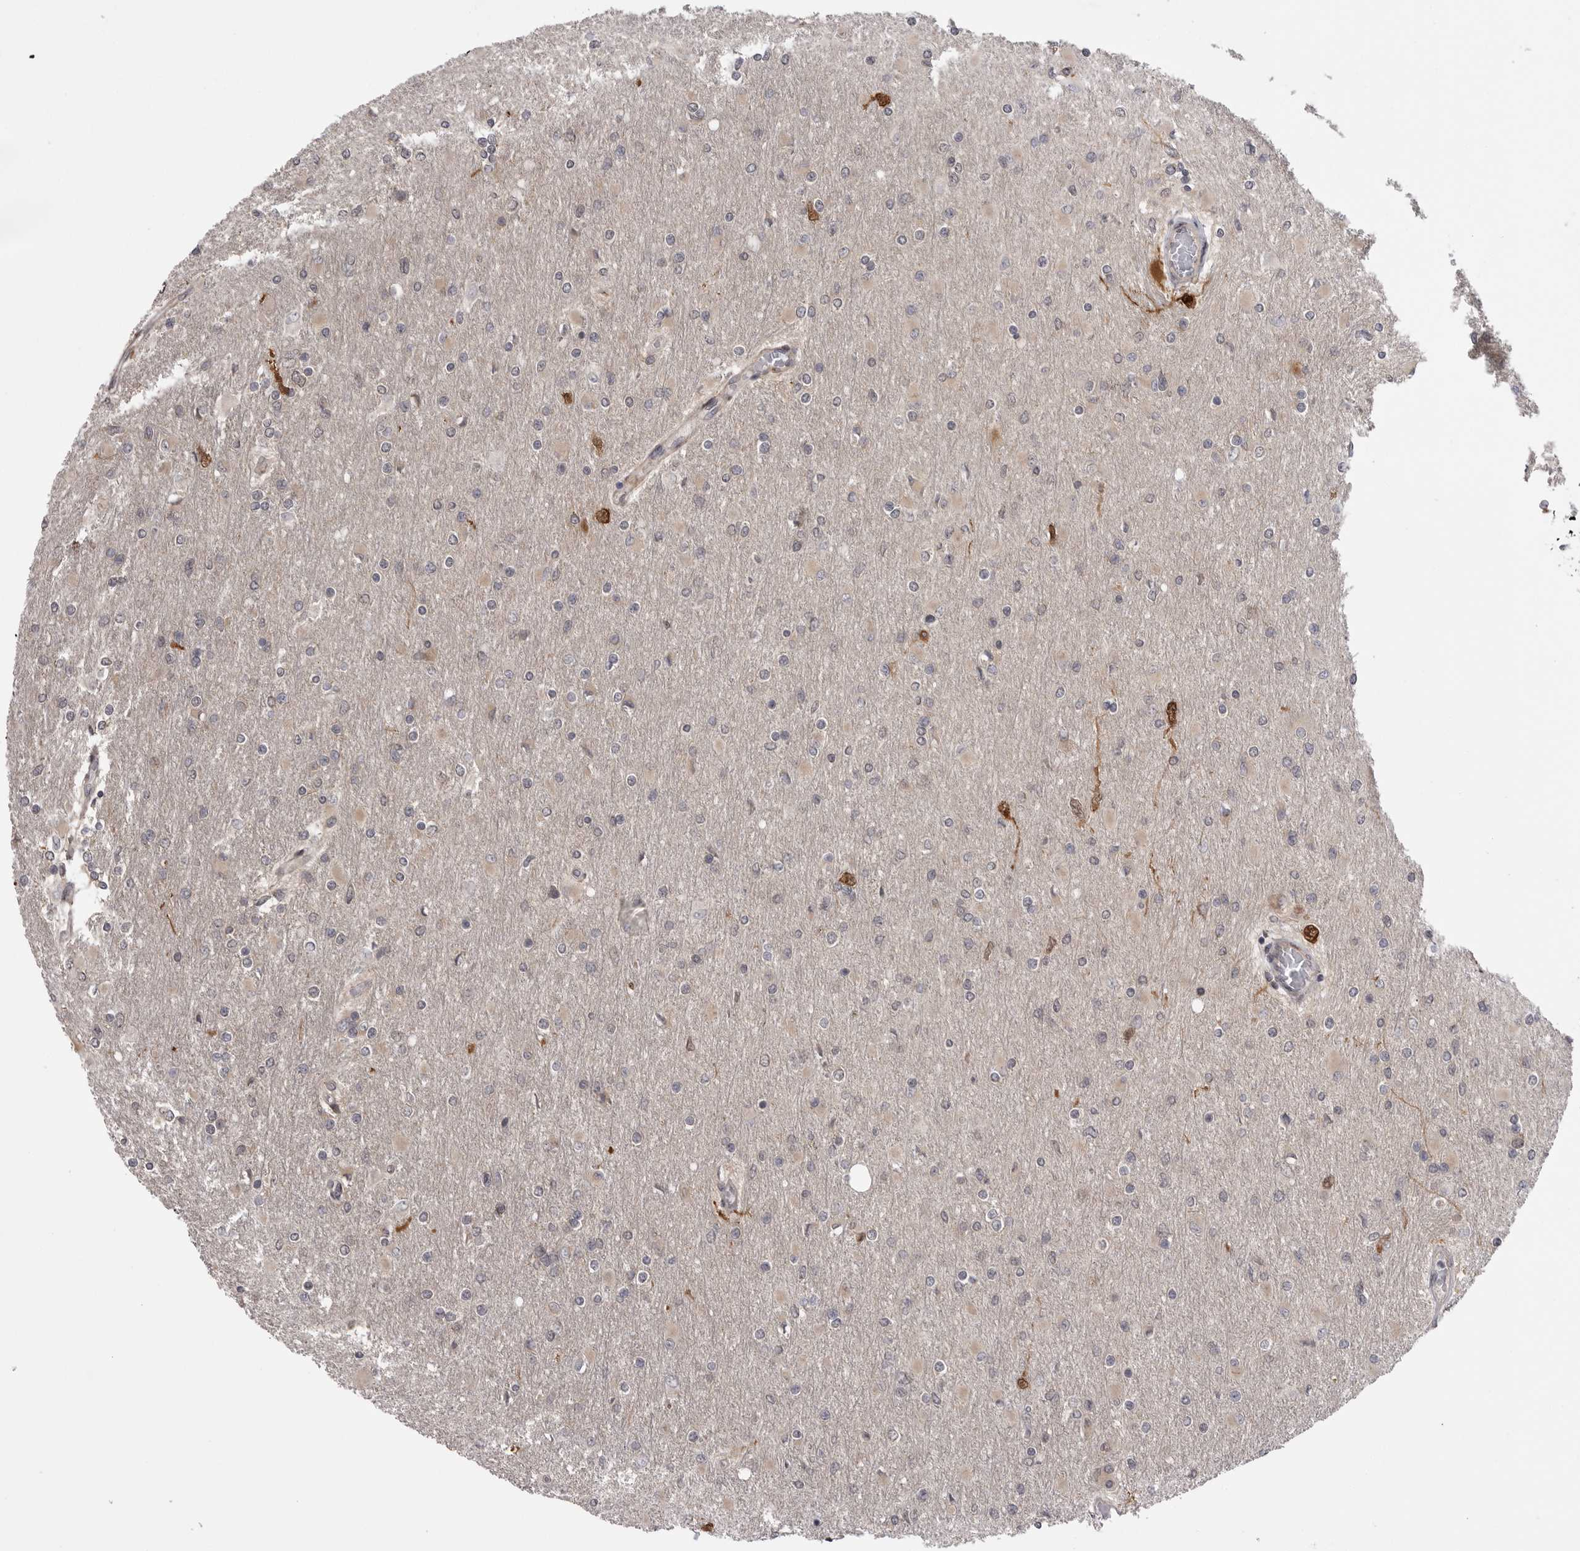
{"staining": {"intensity": "negative", "quantity": "none", "location": "none"}, "tissue": "glioma", "cell_type": "Tumor cells", "image_type": "cancer", "snomed": [{"axis": "morphology", "description": "Glioma, malignant, High grade"}, {"axis": "topography", "description": "Cerebral cortex"}], "caption": "IHC image of neoplastic tissue: malignant glioma (high-grade) stained with DAB reveals no significant protein staining in tumor cells.", "gene": "PTK2B", "patient": {"sex": "female", "age": 36}}